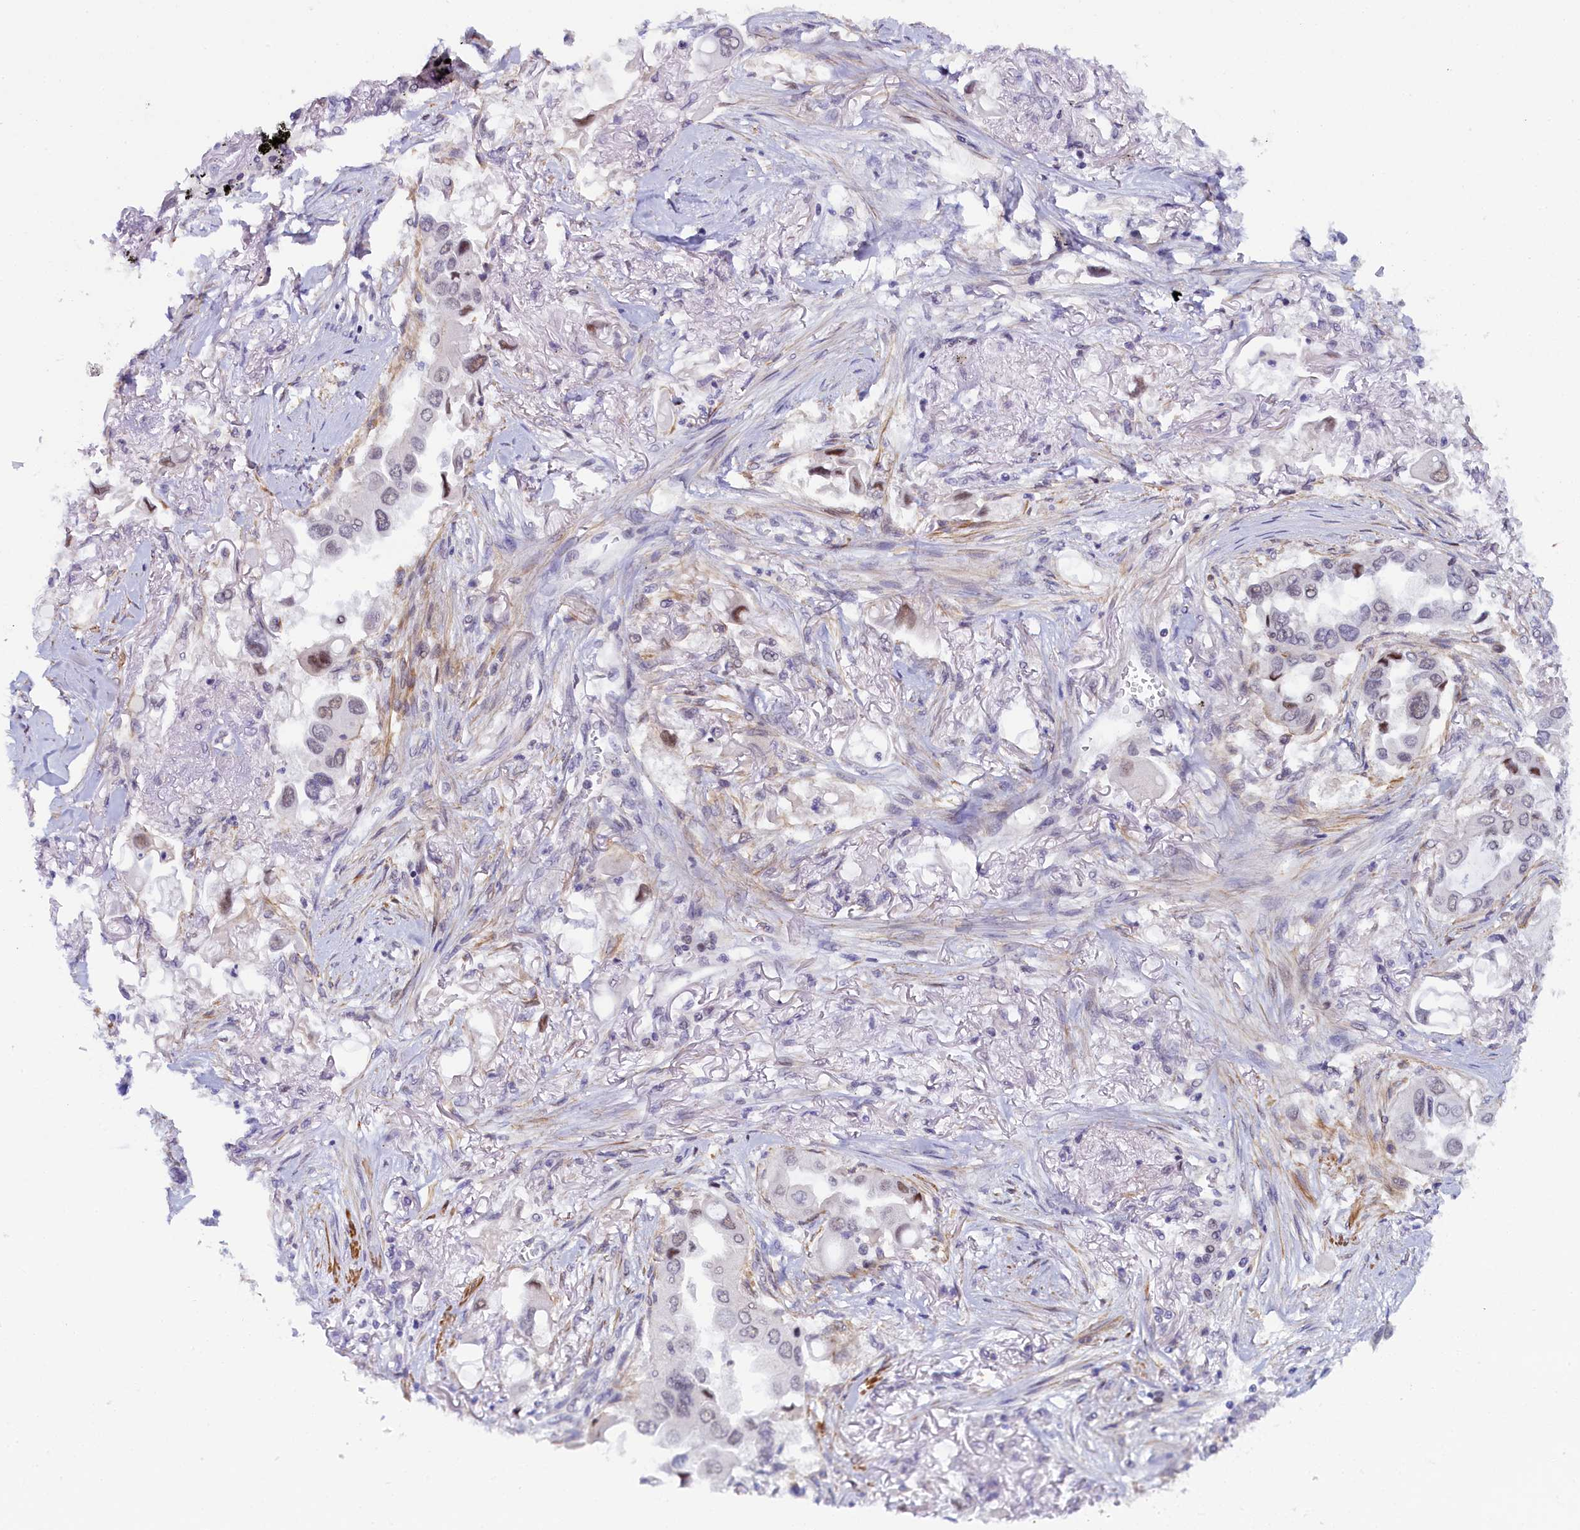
{"staining": {"intensity": "moderate", "quantity": "<25%", "location": "nuclear"}, "tissue": "lung cancer", "cell_type": "Tumor cells", "image_type": "cancer", "snomed": [{"axis": "morphology", "description": "Adenocarcinoma, NOS"}, {"axis": "topography", "description": "Lung"}], "caption": "Adenocarcinoma (lung) stained with DAB (3,3'-diaminobenzidine) immunohistochemistry (IHC) shows low levels of moderate nuclear positivity in approximately <25% of tumor cells. The protein is stained brown, and the nuclei are stained in blue (DAB IHC with brightfield microscopy, high magnification).", "gene": "INTS14", "patient": {"sex": "female", "age": 76}}